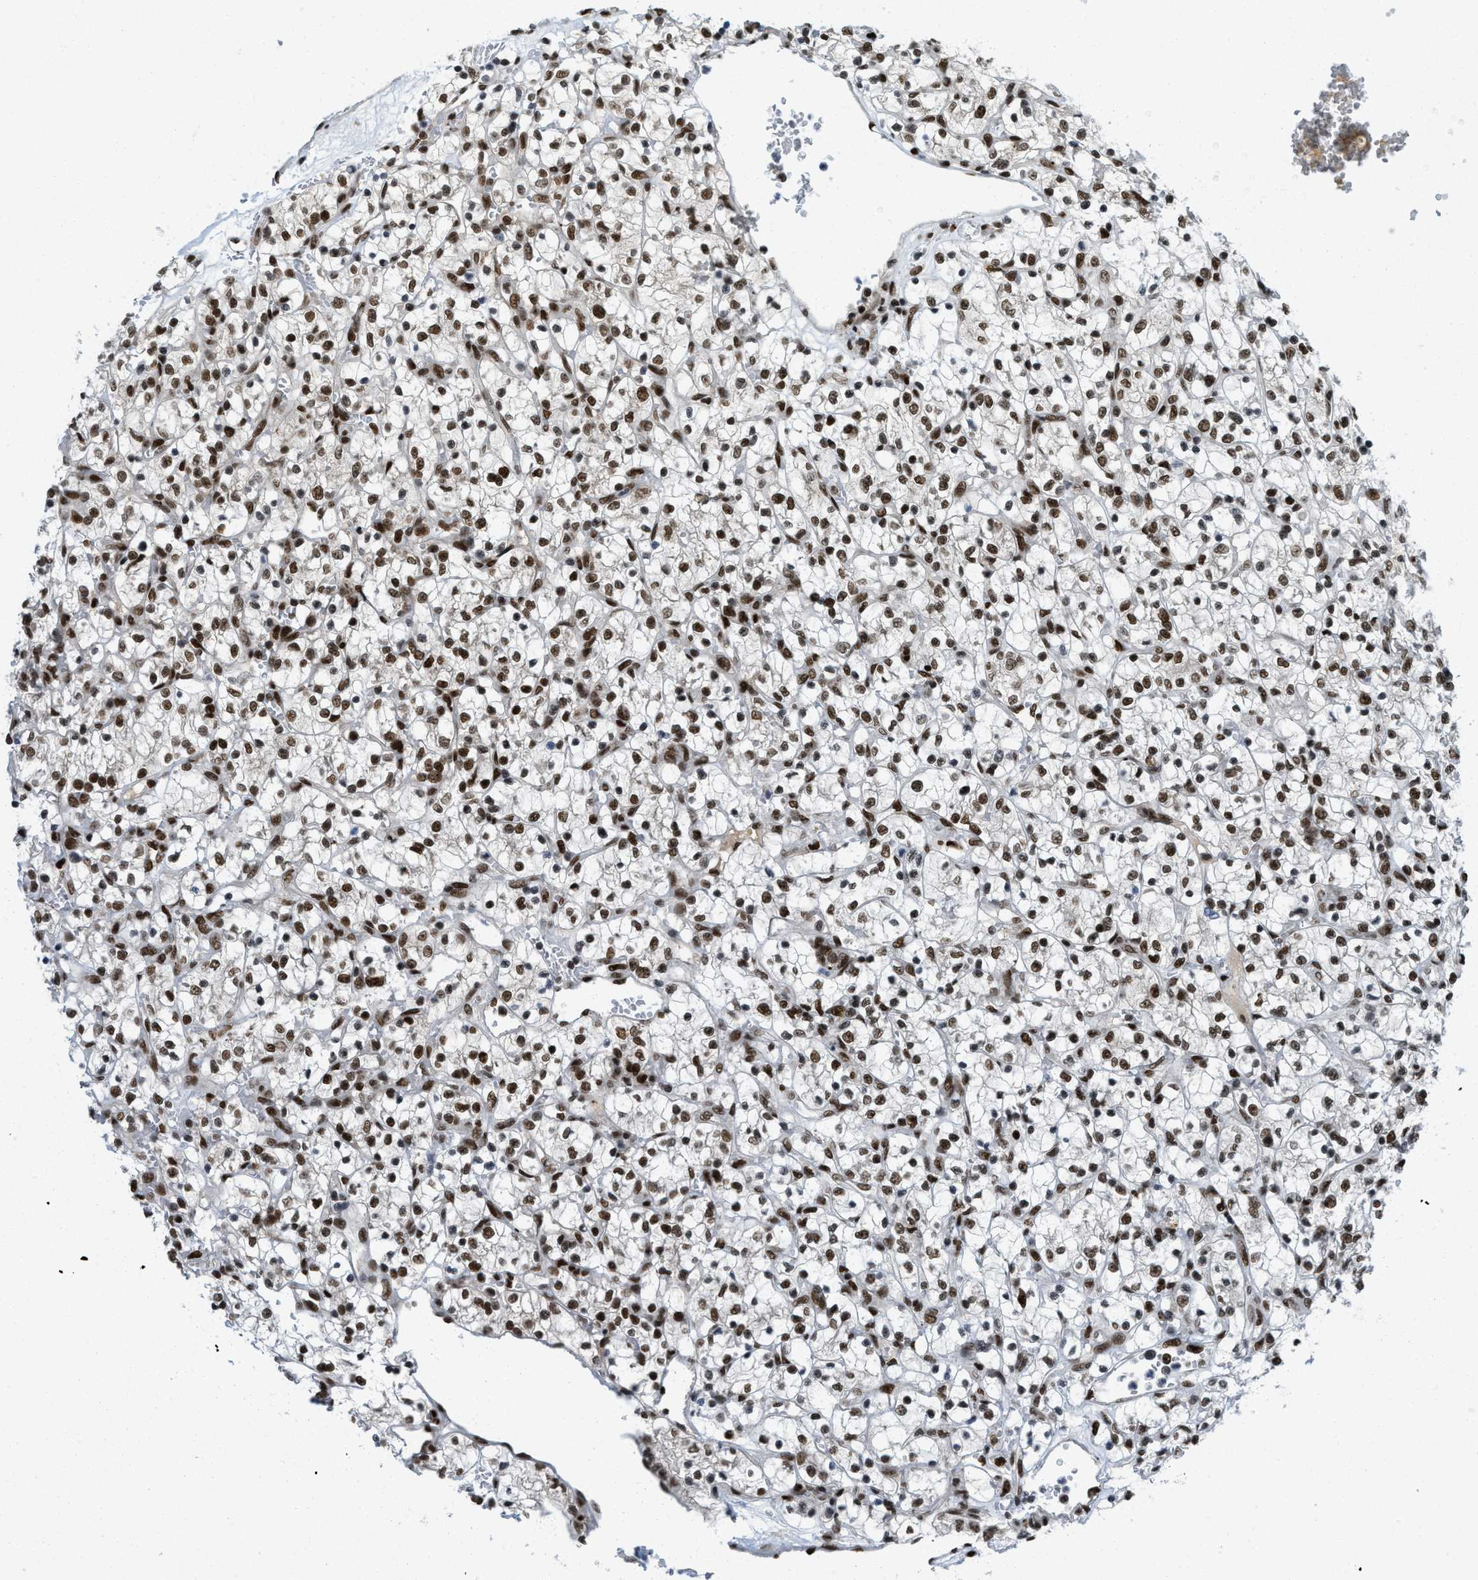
{"staining": {"intensity": "moderate", "quantity": ">75%", "location": "nuclear"}, "tissue": "renal cancer", "cell_type": "Tumor cells", "image_type": "cancer", "snomed": [{"axis": "morphology", "description": "Adenocarcinoma, NOS"}, {"axis": "topography", "description": "Kidney"}], "caption": "An immunohistochemistry histopathology image of tumor tissue is shown. Protein staining in brown highlights moderate nuclear positivity in adenocarcinoma (renal) within tumor cells.", "gene": "RFX5", "patient": {"sex": "female", "age": 69}}